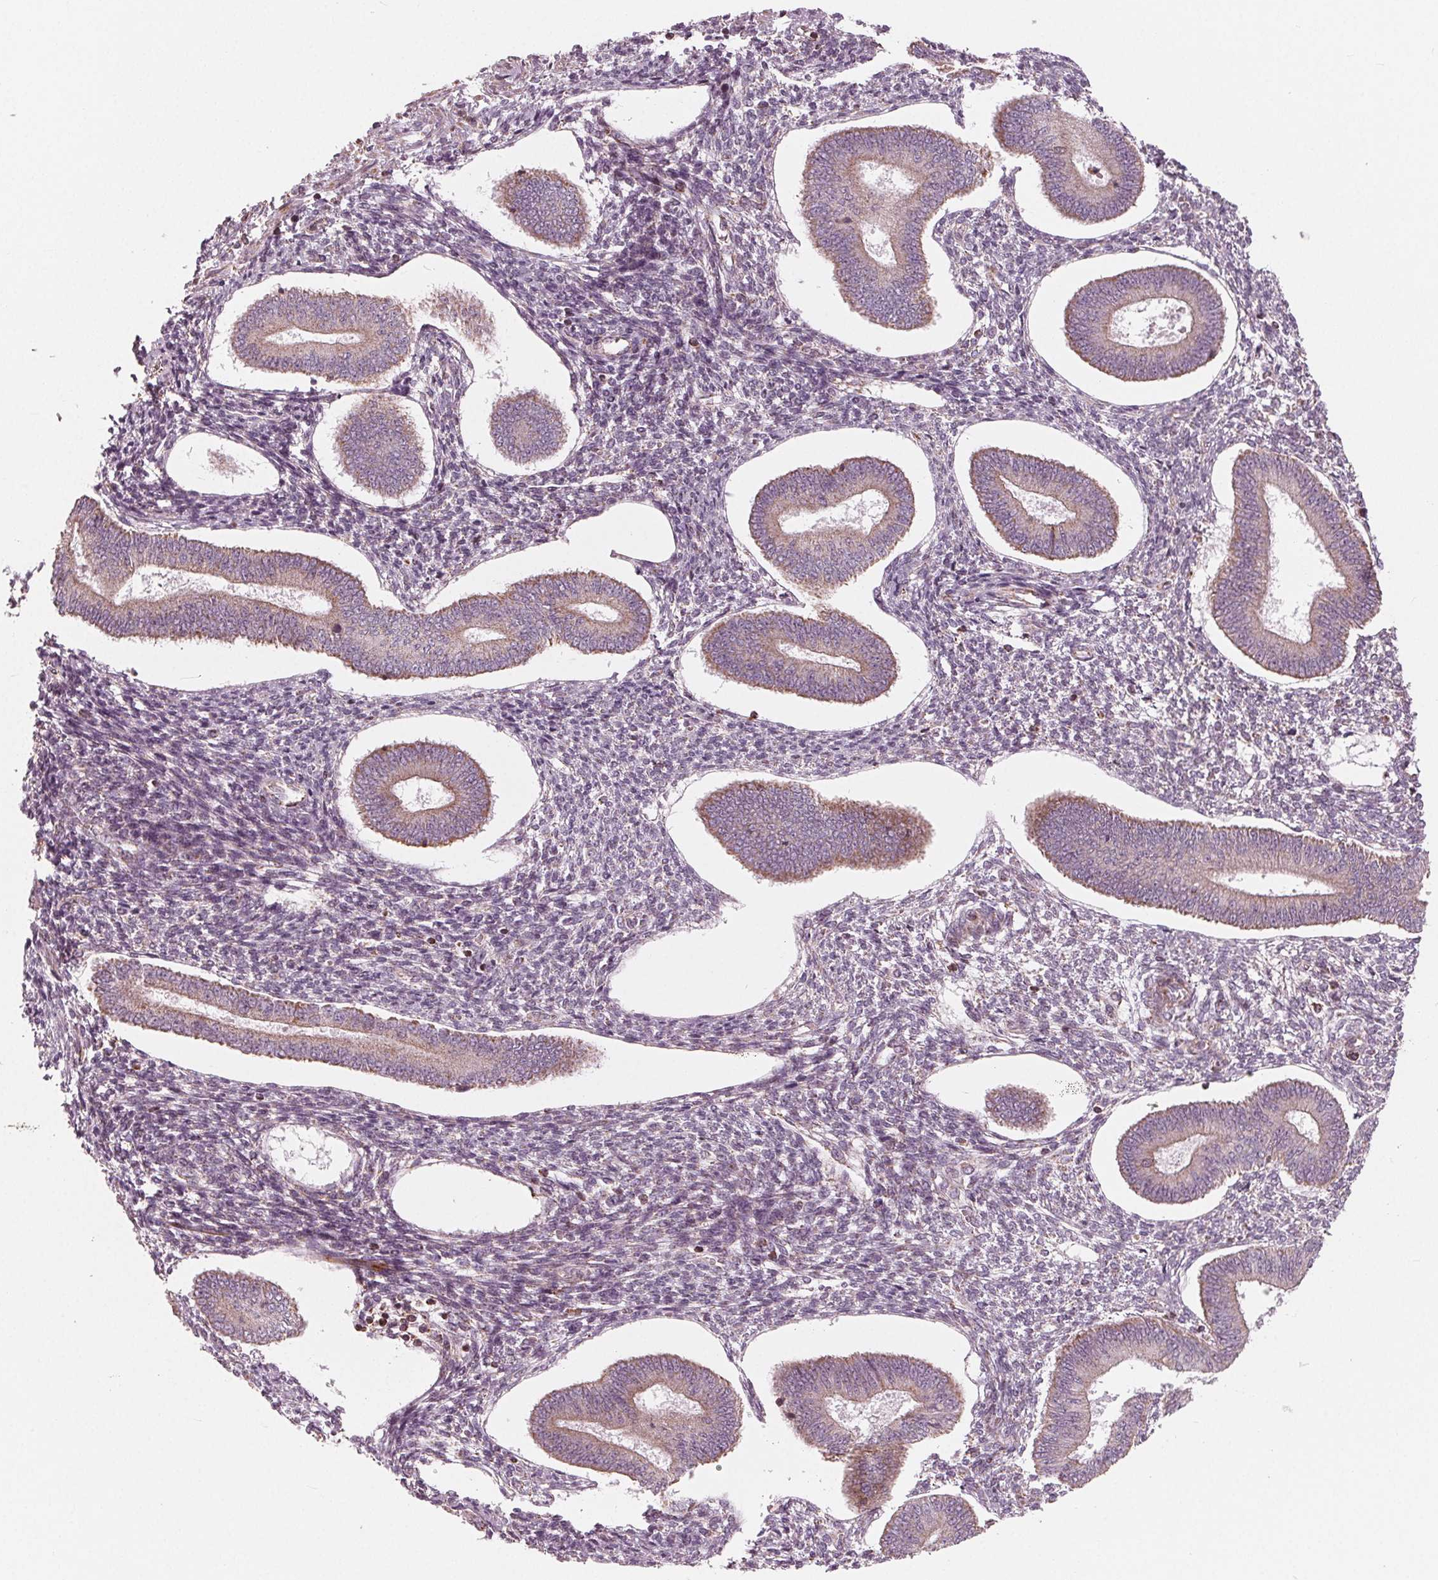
{"staining": {"intensity": "negative", "quantity": "none", "location": "none"}, "tissue": "endometrium", "cell_type": "Cells in endometrial stroma", "image_type": "normal", "snomed": [{"axis": "morphology", "description": "Normal tissue, NOS"}, {"axis": "topography", "description": "Endometrium"}], "caption": "An image of endometrium stained for a protein reveals no brown staining in cells in endometrial stroma. Nuclei are stained in blue.", "gene": "DCAF4L2", "patient": {"sex": "female", "age": 42}}